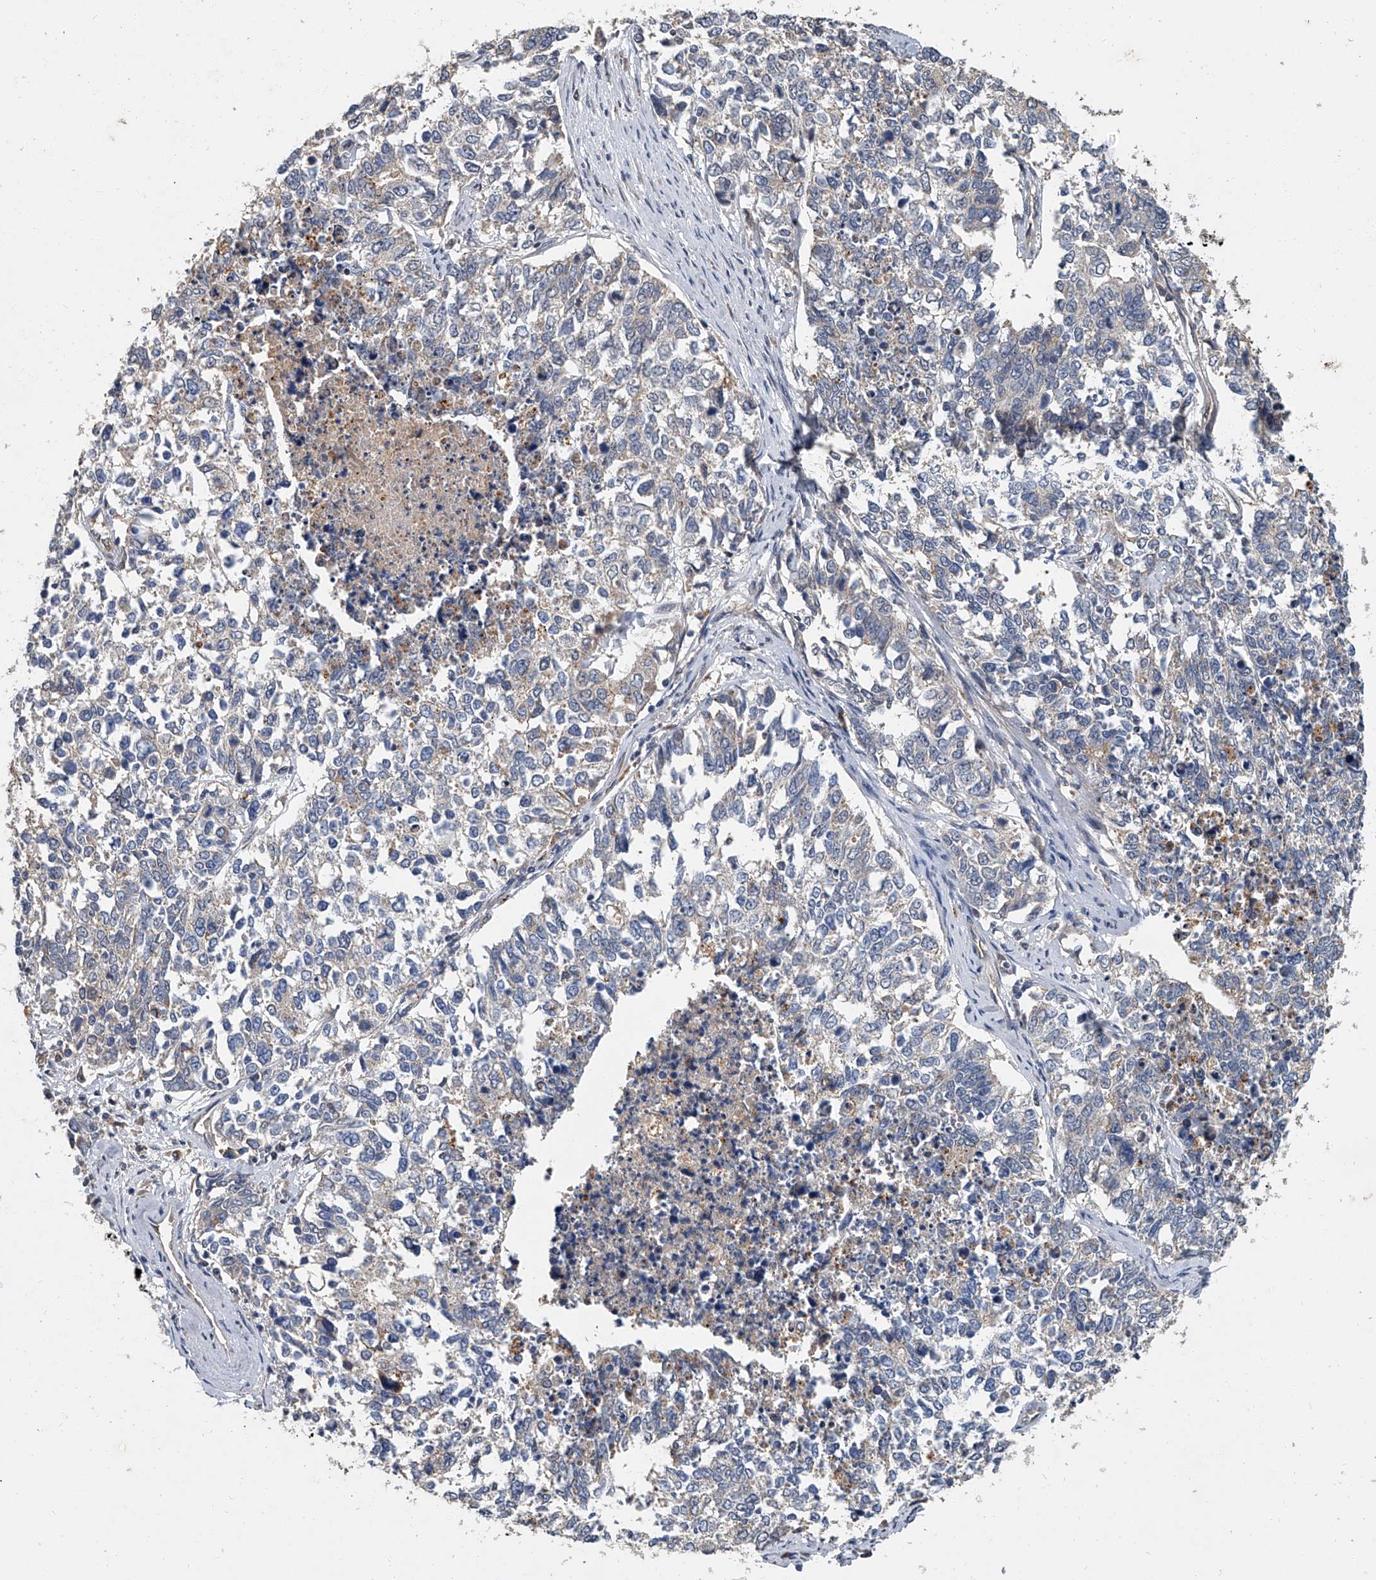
{"staining": {"intensity": "weak", "quantity": "<25%", "location": "cytoplasmic/membranous"}, "tissue": "cervical cancer", "cell_type": "Tumor cells", "image_type": "cancer", "snomed": [{"axis": "morphology", "description": "Squamous cell carcinoma, NOS"}, {"axis": "topography", "description": "Cervix"}], "caption": "IHC of human squamous cell carcinoma (cervical) shows no expression in tumor cells.", "gene": "JAG2", "patient": {"sex": "female", "age": 63}}